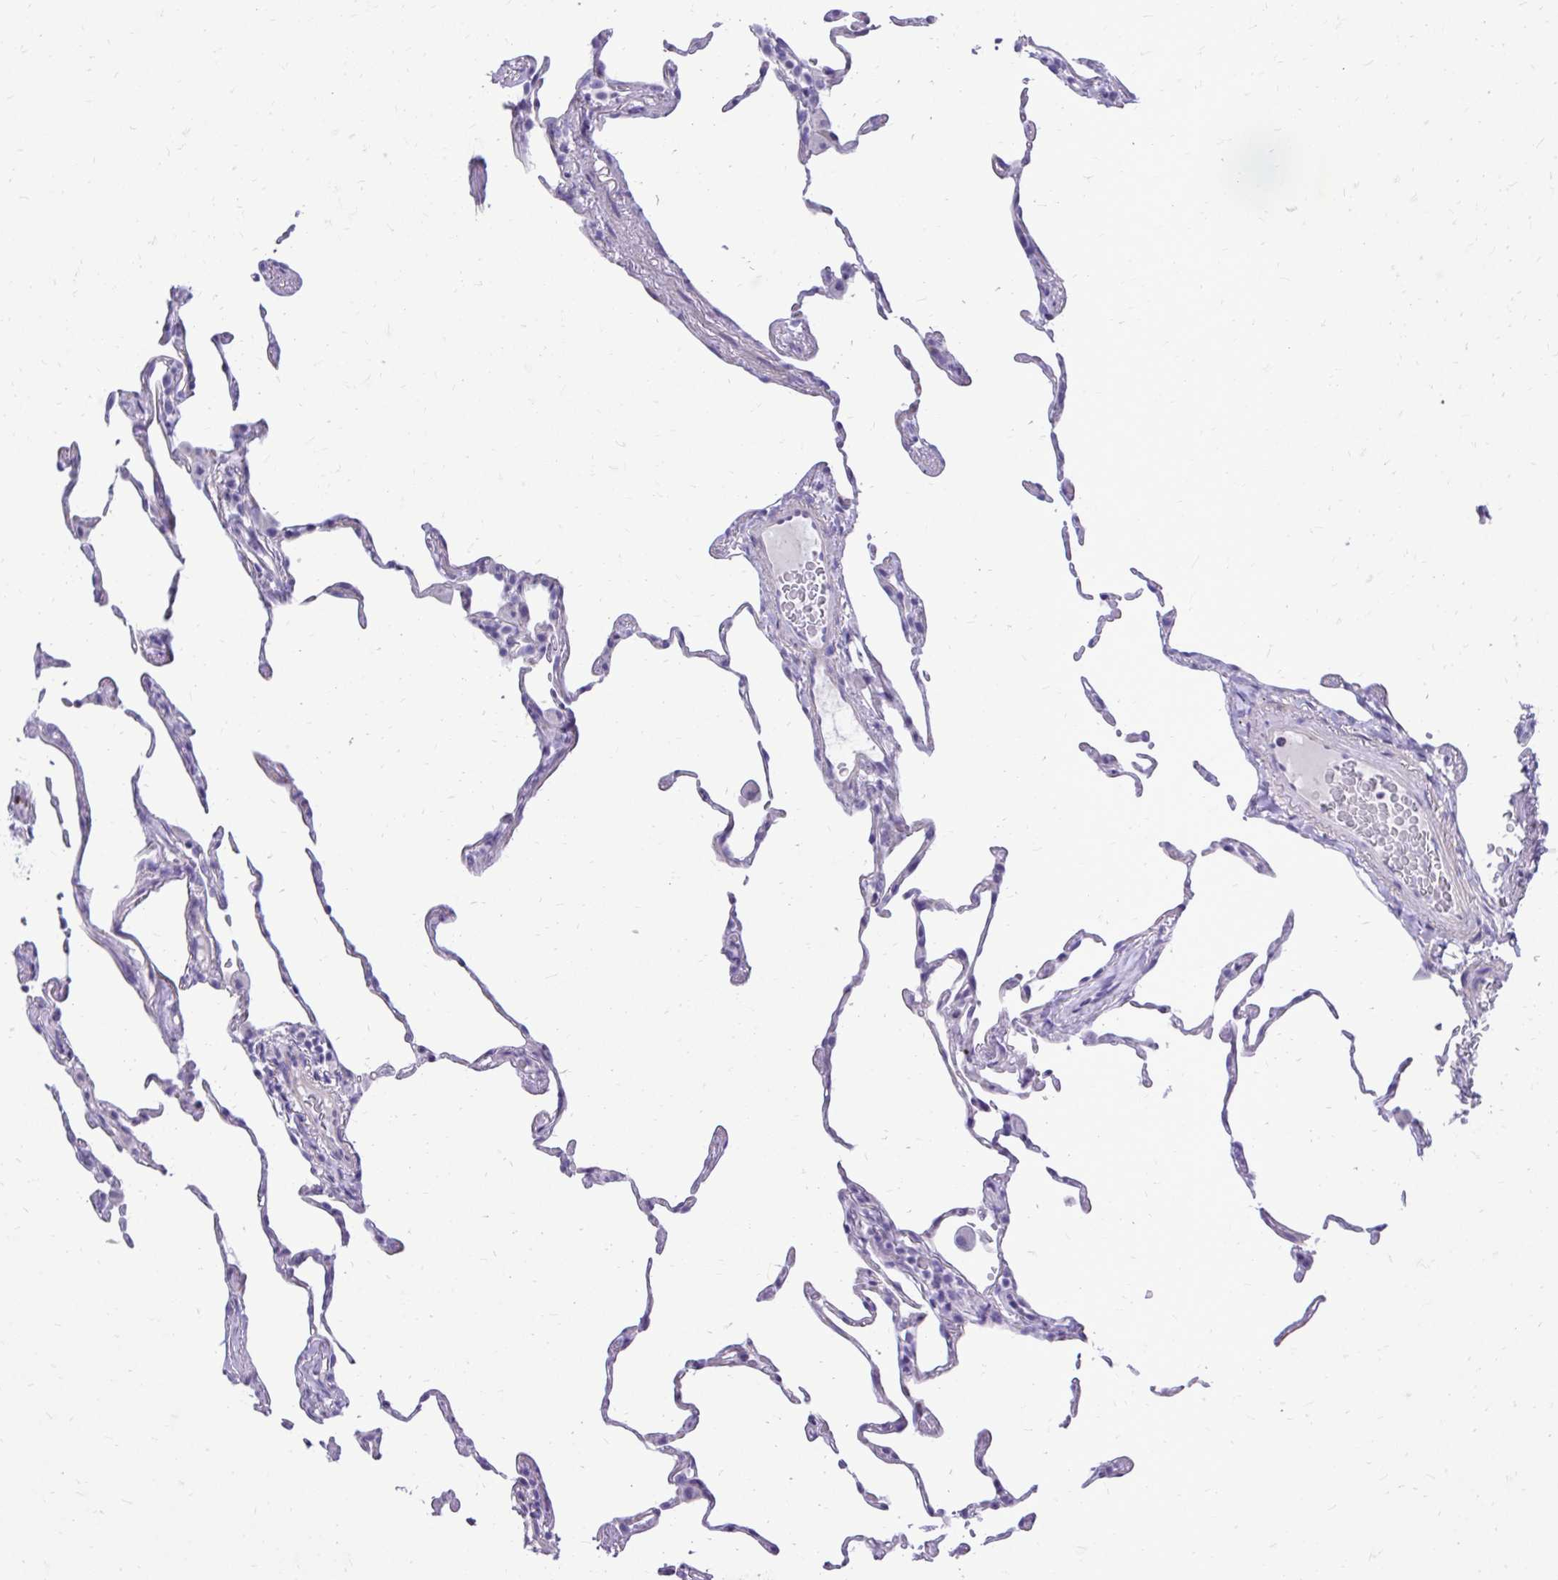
{"staining": {"intensity": "negative", "quantity": "none", "location": "none"}, "tissue": "lung", "cell_type": "Alveolar cells", "image_type": "normal", "snomed": [{"axis": "morphology", "description": "Normal tissue, NOS"}, {"axis": "topography", "description": "Lung"}], "caption": "This is a histopathology image of IHC staining of benign lung, which shows no expression in alveolar cells.", "gene": "PELI3", "patient": {"sex": "female", "age": 57}}